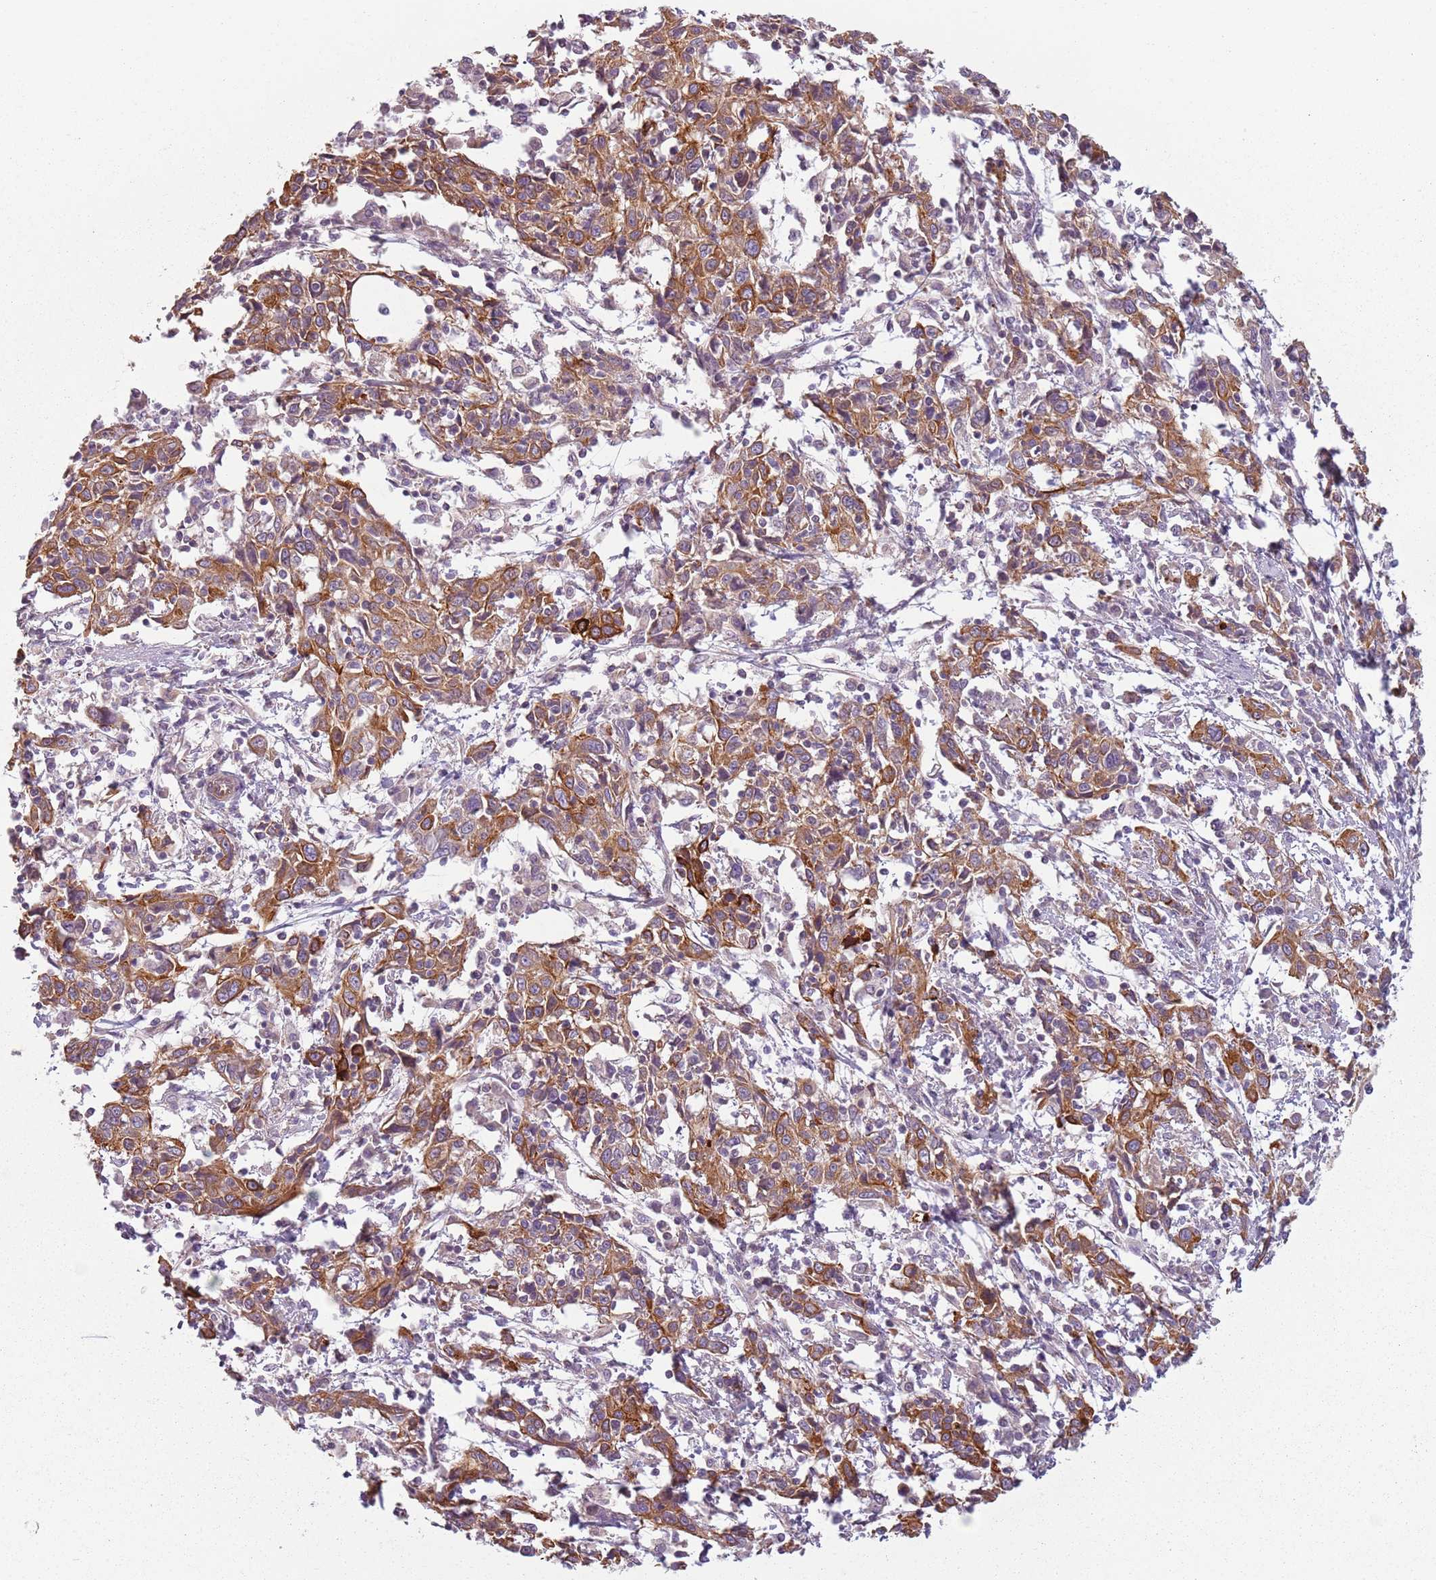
{"staining": {"intensity": "moderate", "quantity": ">75%", "location": "cytoplasmic/membranous"}, "tissue": "cervical cancer", "cell_type": "Tumor cells", "image_type": "cancer", "snomed": [{"axis": "morphology", "description": "Squamous cell carcinoma, NOS"}, {"axis": "topography", "description": "Cervix"}], "caption": "Human cervical squamous cell carcinoma stained for a protein (brown) reveals moderate cytoplasmic/membranous positive staining in approximately >75% of tumor cells.", "gene": "TLCD2", "patient": {"sex": "female", "age": 46}}